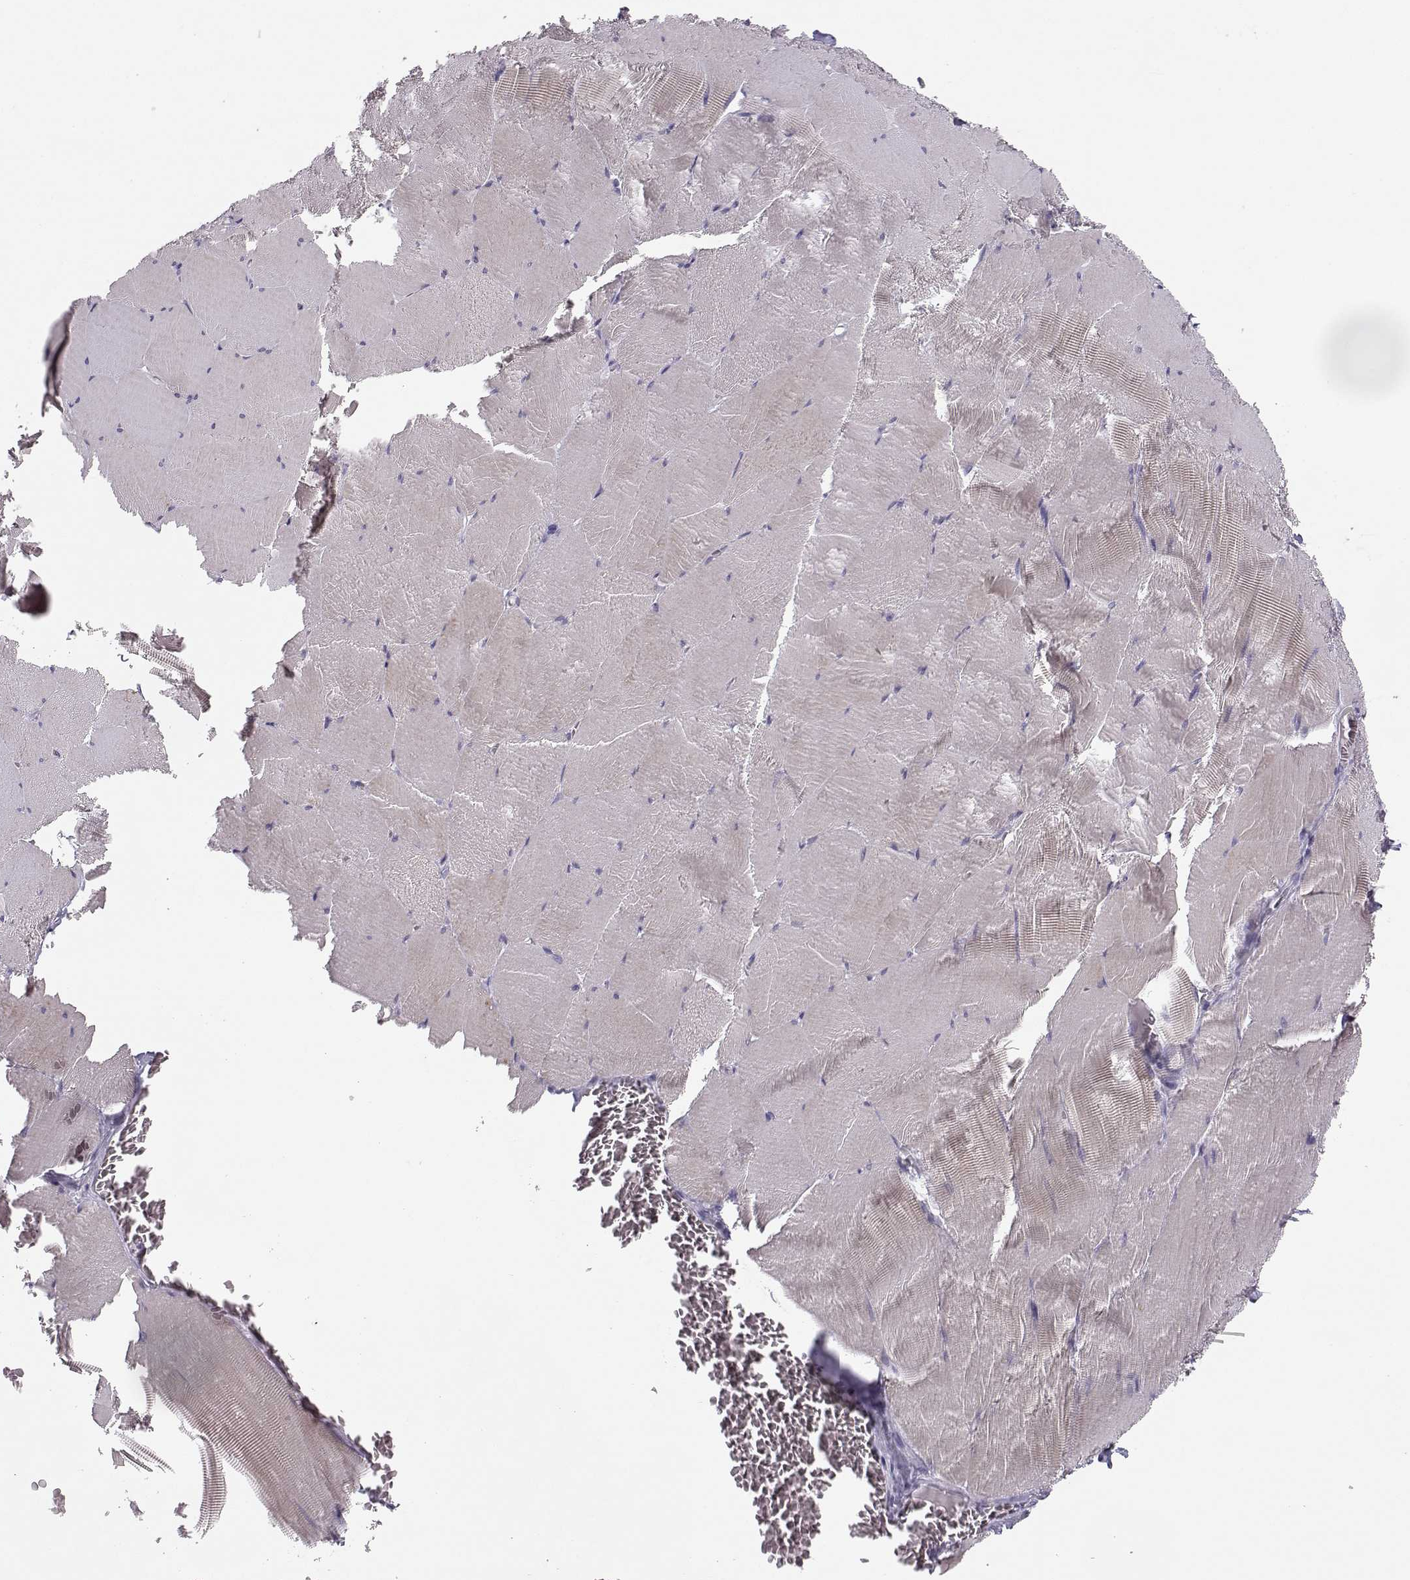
{"staining": {"intensity": "negative", "quantity": "none", "location": "none"}, "tissue": "skeletal muscle", "cell_type": "Myocytes", "image_type": "normal", "snomed": [{"axis": "morphology", "description": "Normal tissue, NOS"}, {"axis": "morphology", "description": "Malignant melanoma, Metastatic site"}, {"axis": "topography", "description": "Skeletal muscle"}], "caption": "The histopathology image exhibits no significant staining in myocytes of skeletal muscle.", "gene": "CFAP77", "patient": {"sex": "male", "age": 50}}